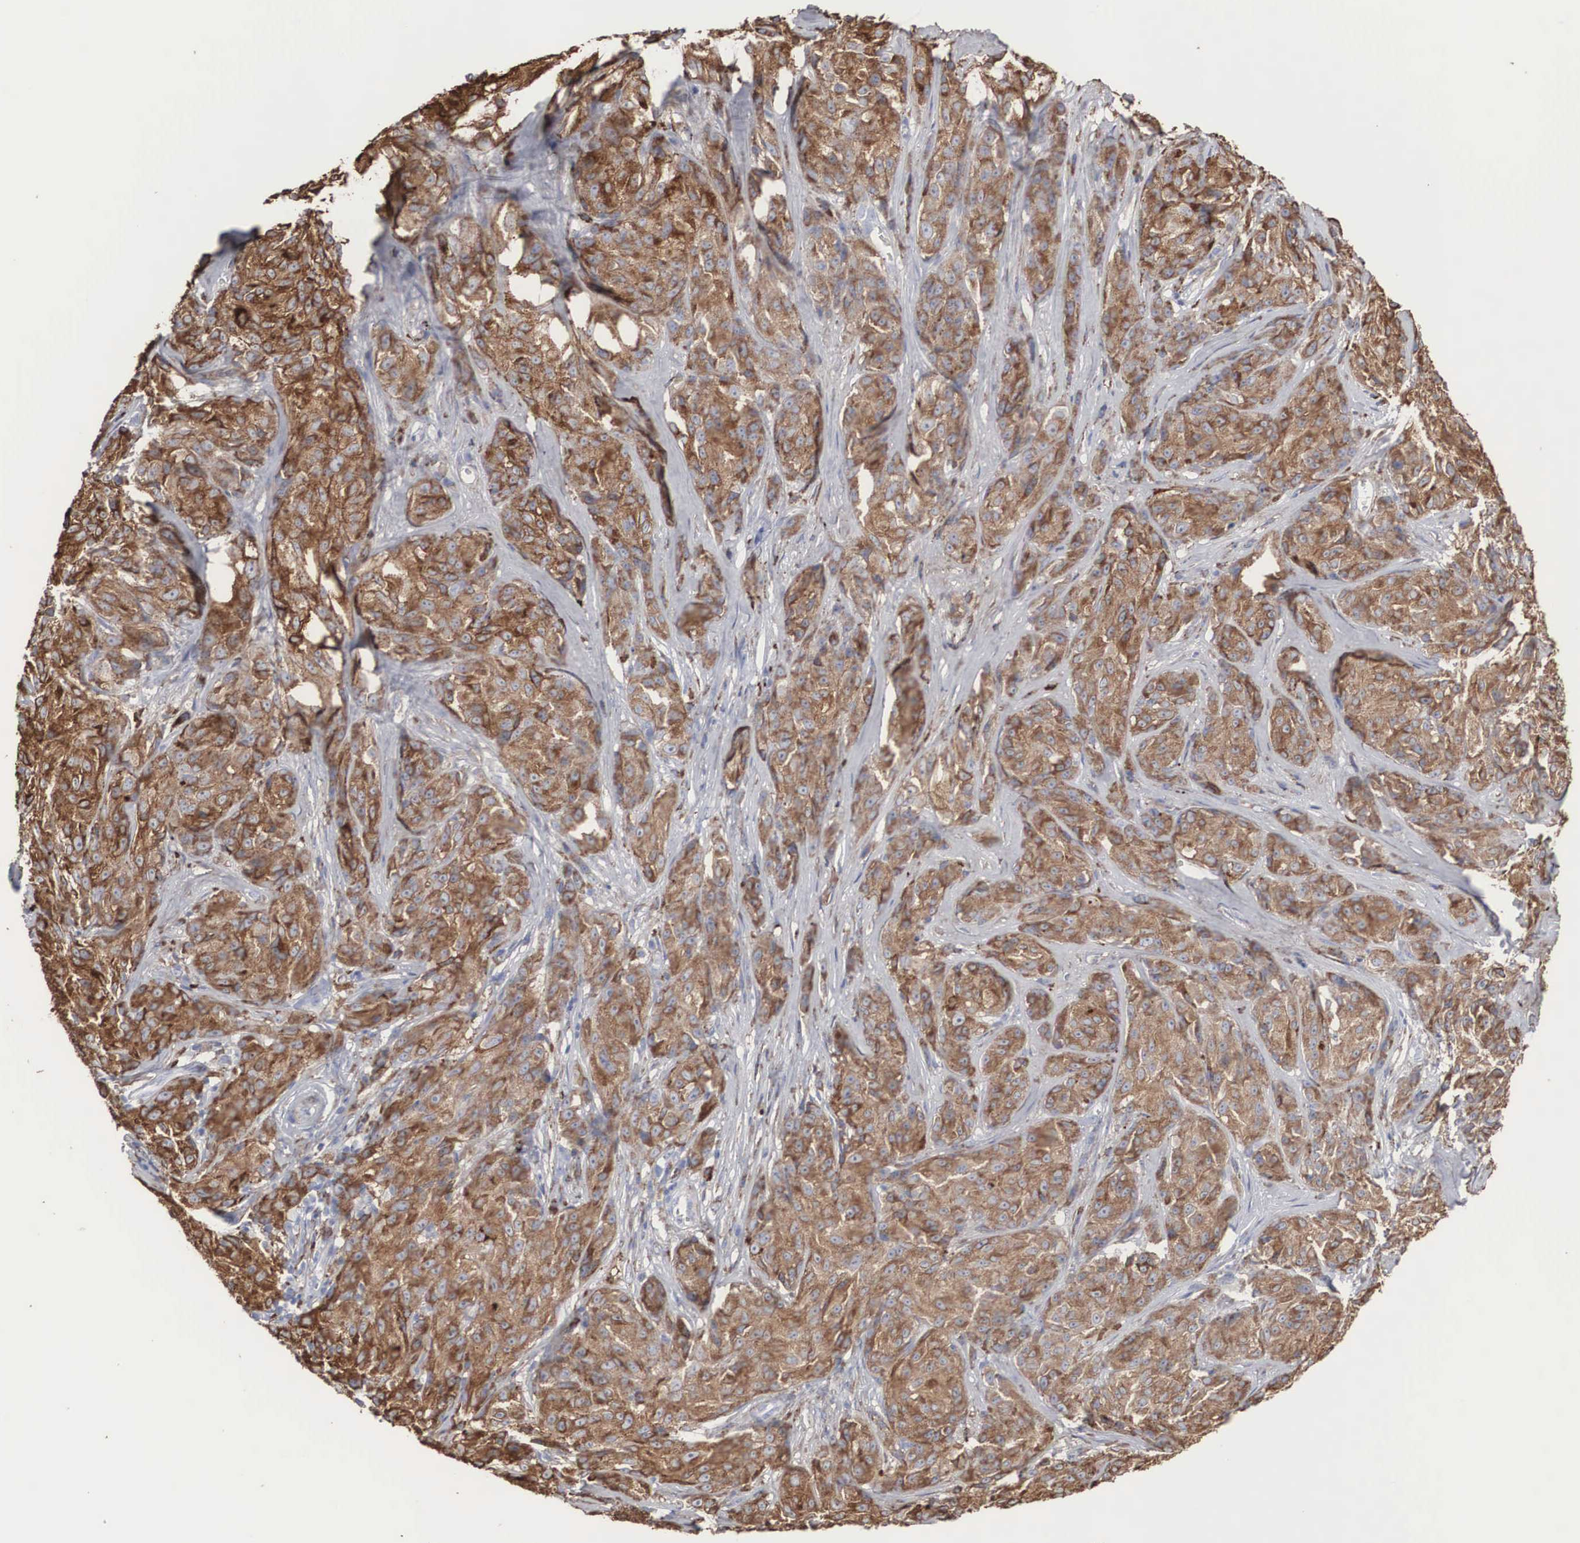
{"staining": {"intensity": "strong", "quantity": ">75%", "location": "cytoplasmic/membranous"}, "tissue": "melanoma", "cell_type": "Tumor cells", "image_type": "cancer", "snomed": [{"axis": "morphology", "description": "Malignant melanoma, NOS"}, {"axis": "topography", "description": "Skin"}], "caption": "Immunohistochemical staining of human melanoma reveals high levels of strong cytoplasmic/membranous expression in approximately >75% of tumor cells.", "gene": "LGALS3BP", "patient": {"sex": "male", "age": 56}}